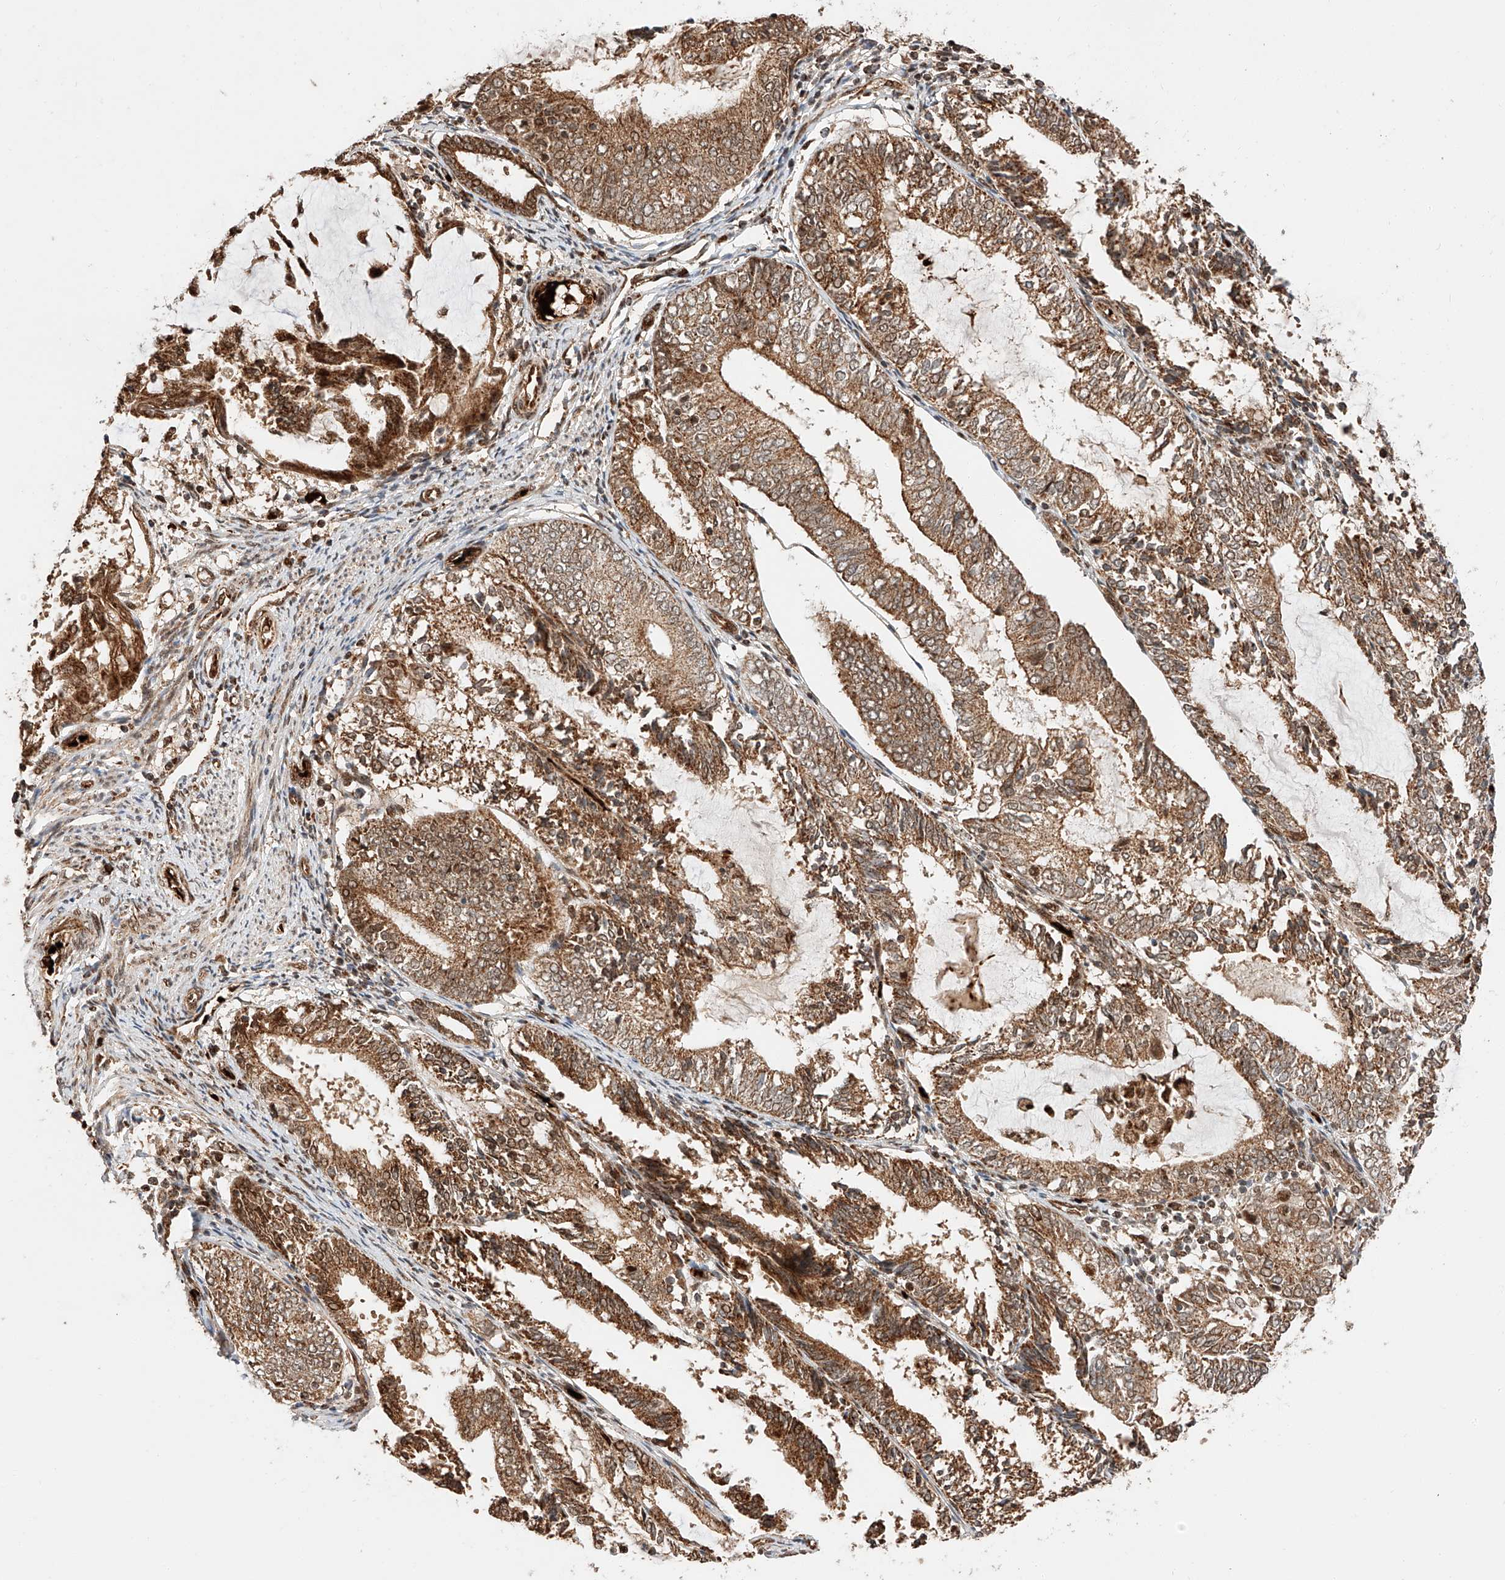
{"staining": {"intensity": "moderate", "quantity": ">75%", "location": "cytoplasmic/membranous"}, "tissue": "endometrial cancer", "cell_type": "Tumor cells", "image_type": "cancer", "snomed": [{"axis": "morphology", "description": "Adenocarcinoma, NOS"}, {"axis": "topography", "description": "Endometrium"}], "caption": "Protein staining displays moderate cytoplasmic/membranous expression in approximately >75% of tumor cells in endometrial cancer.", "gene": "THTPA", "patient": {"sex": "female", "age": 81}}